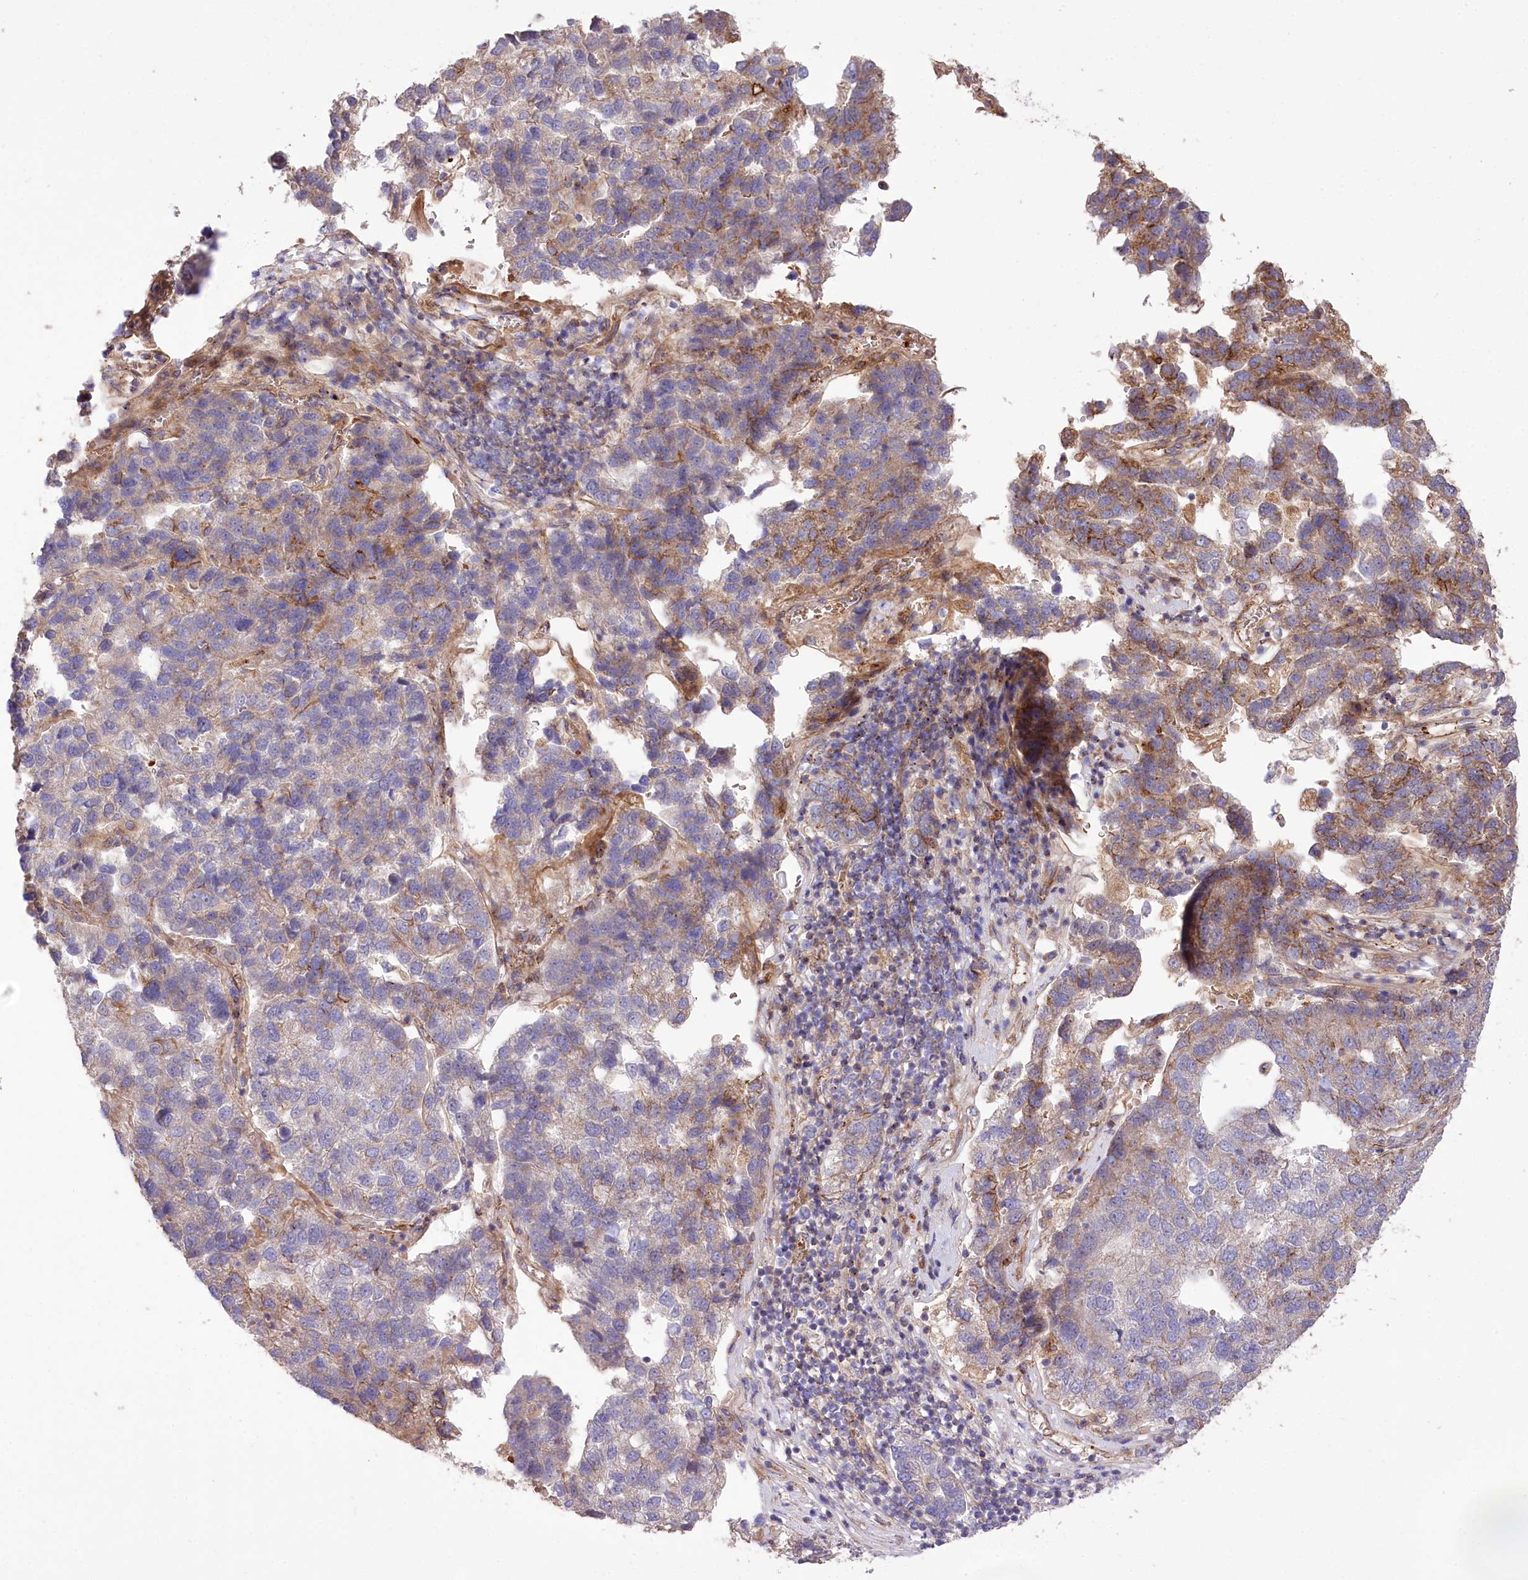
{"staining": {"intensity": "weak", "quantity": "<25%", "location": "cytoplasmic/membranous"}, "tissue": "pancreatic cancer", "cell_type": "Tumor cells", "image_type": "cancer", "snomed": [{"axis": "morphology", "description": "Adenocarcinoma, NOS"}, {"axis": "topography", "description": "Pancreas"}], "caption": "This is a photomicrograph of immunohistochemistry staining of pancreatic cancer (adenocarcinoma), which shows no expression in tumor cells.", "gene": "TRUB1", "patient": {"sex": "female", "age": 61}}